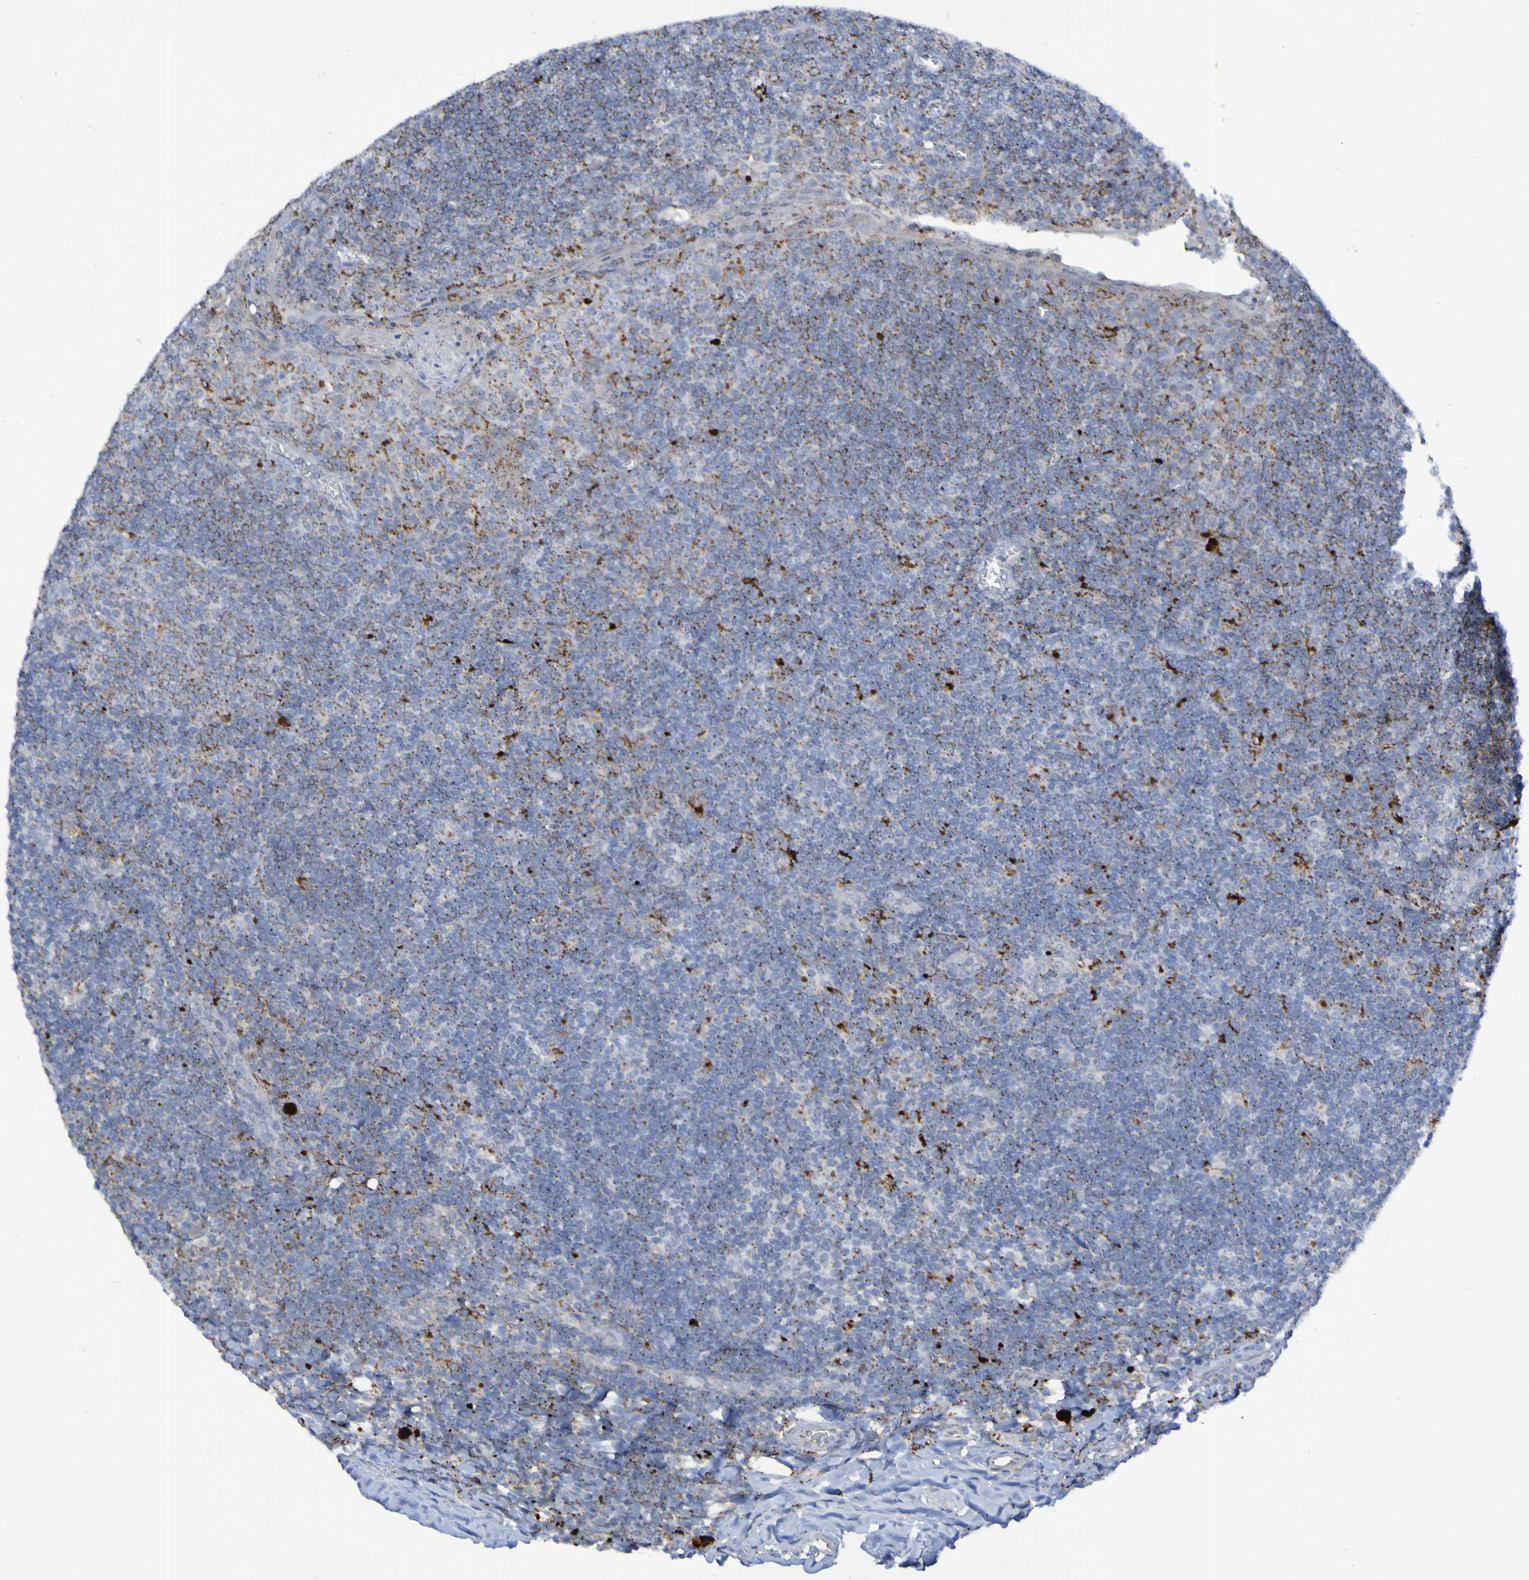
{"staining": {"intensity": "moderate", "quantity": ">75%", "location": "cytoplasmic/membranous"}, "tissue": "tonsil", "cell_type": "Germinal center cells", "image_type": "normal", "snomed": [{"axis": "morphology", "description": "Normal tissue, NOS"}, {"axis": "topography", "description": "Tonsil"}], "caption": "Protein staining displays moderate cytoplasmic/membranous positivity in about >75% of germinal center cells in benign tonsil.", "gene": "TPH1", "patient": {"sex": "male", "age": 37}}